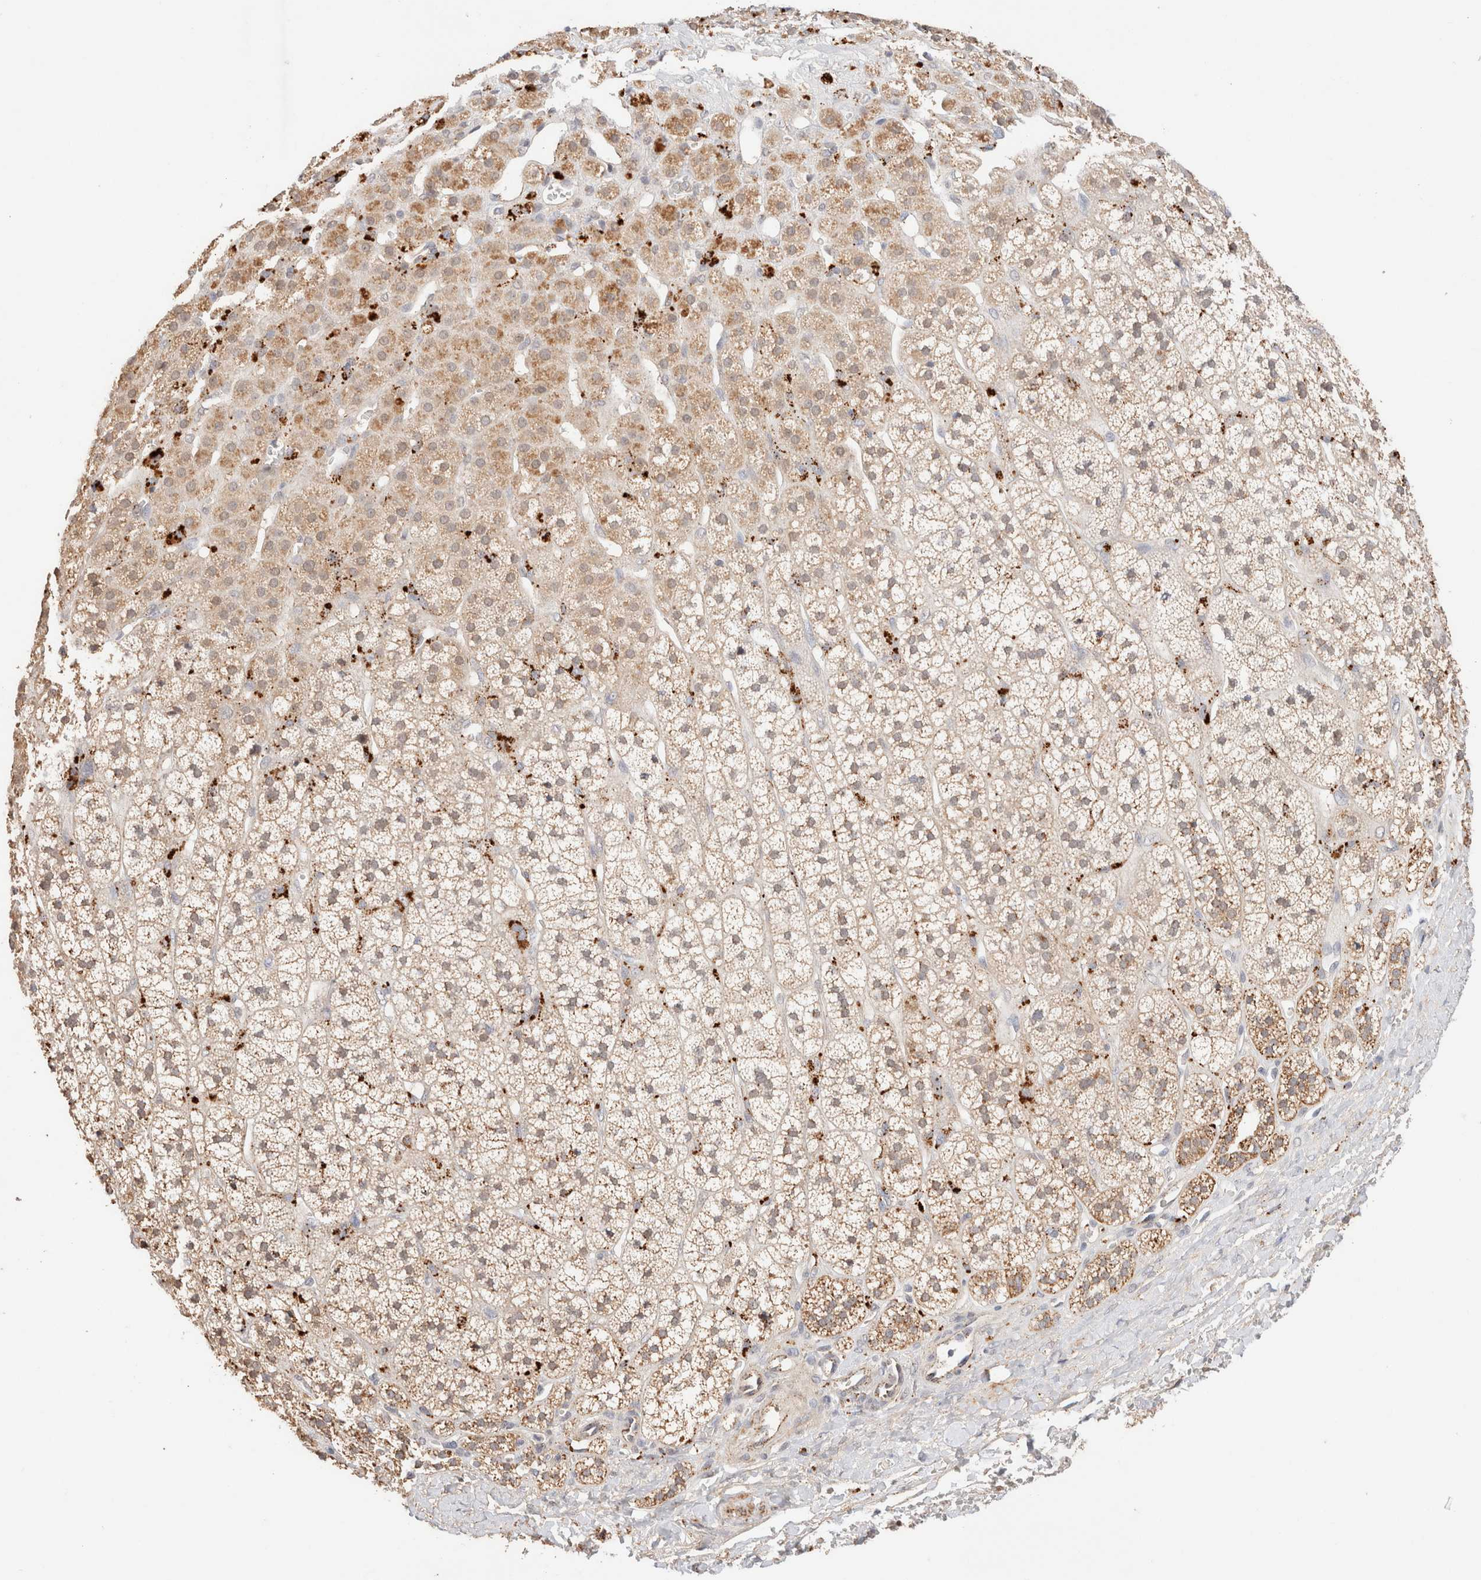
{"staining": {"intensity": "moderate", "quantity": "25%-75%", "location": "cytoplasmic/membranous"}, "tissue": "adrenal gland", "cell_type": "Glandular cells", "image_type": "normal", "snomed": [{"axis": "morphology", "description": "Normal tissue, NOS"}, {"axis": "topography", "description": "Adrenal gland"}], "caption": "Protein expression analysis of unremarkable adrenal gland demonstrates moderate cytoplasmic/membranous staining in about 25%-75% of glandular cells.", "gene": "RABEPK", "patient": {"sex": "male", "age": 56}}